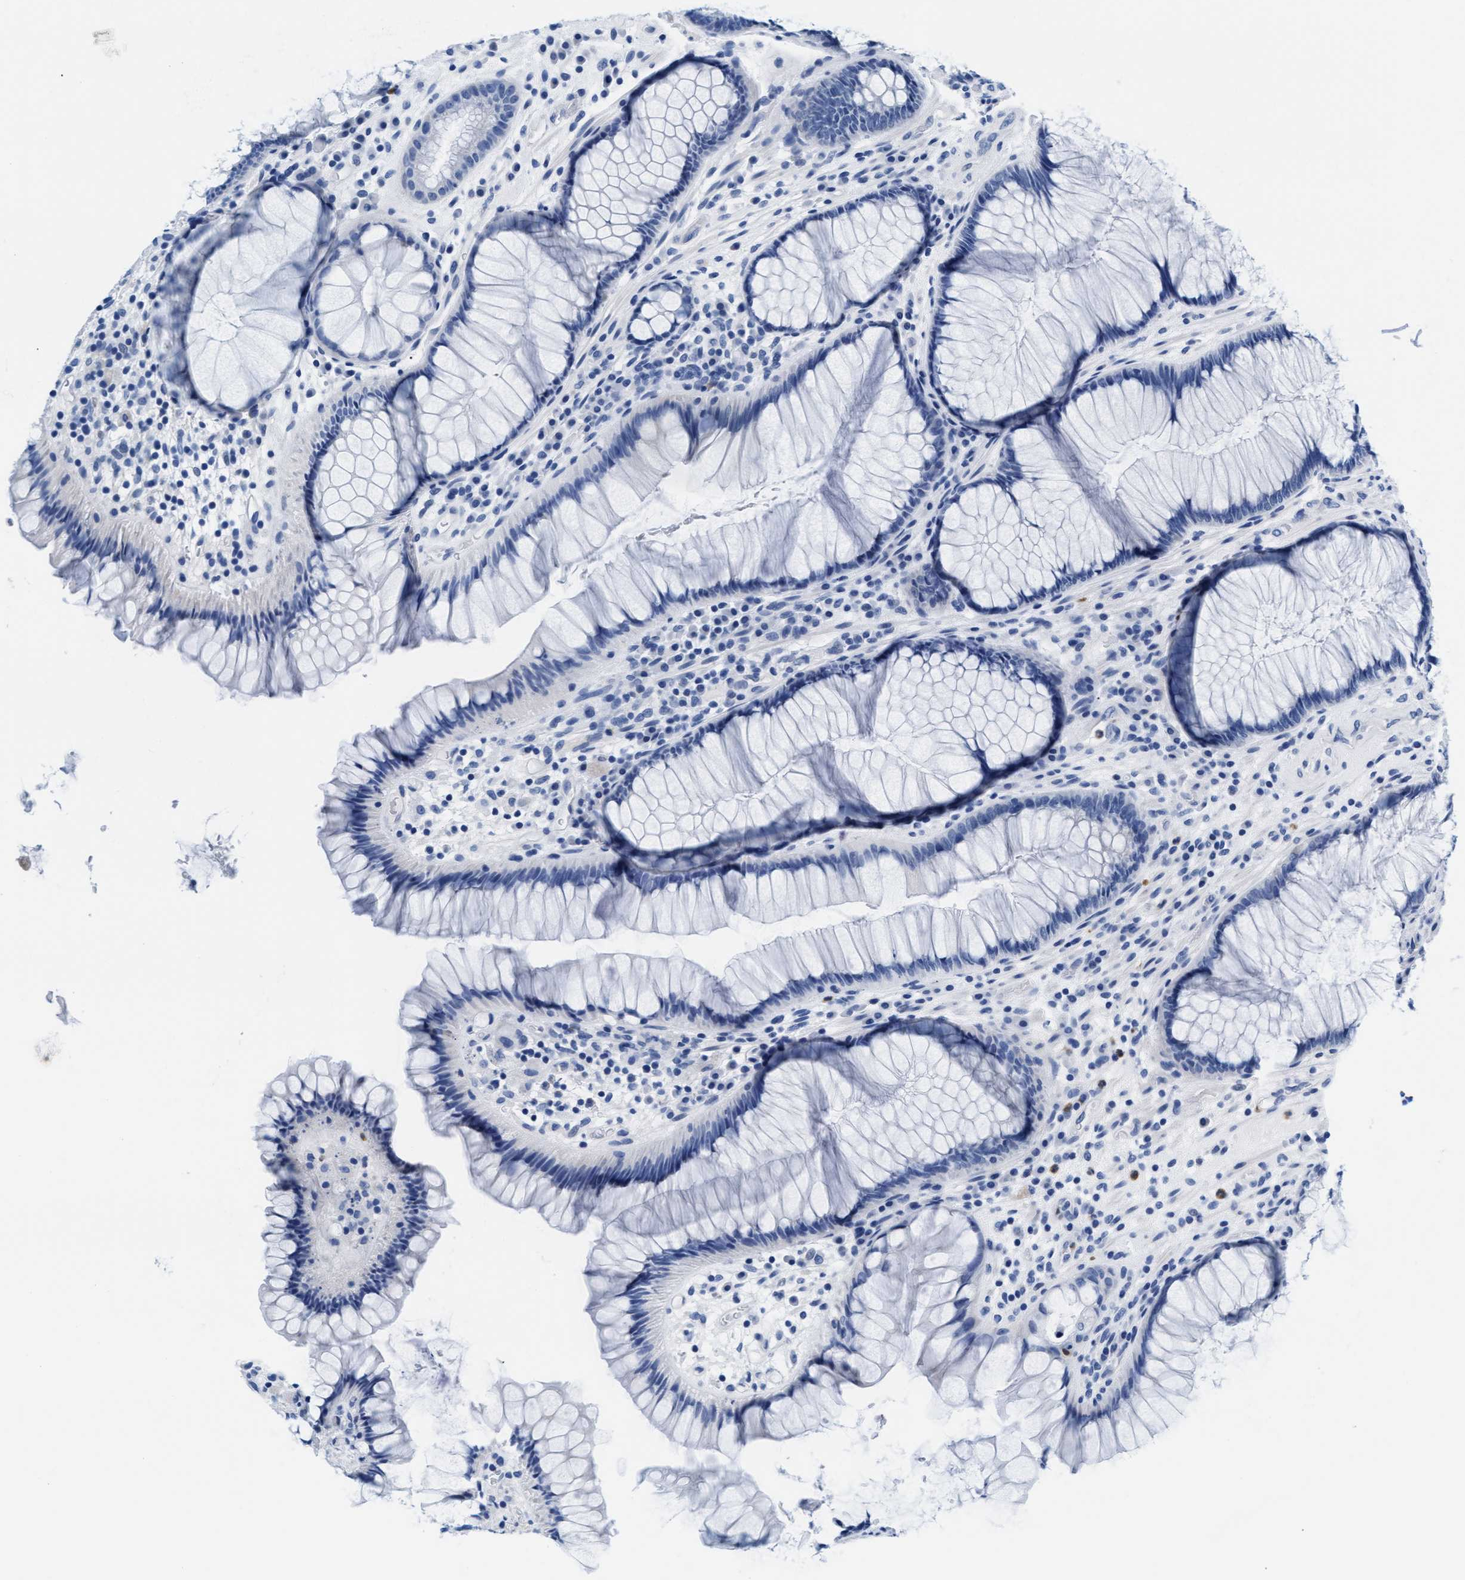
{"staining": {"intensity": "negative", "quantity": "none", "location": "none"}, "tissue": "rectum", "cell_type": "Glandular cells", "image_type": "normal", "snomed": [{"axis": "morphology", "description": "Normal tissue, NOS"}, {"axis": "topography", "description": "Rectum"}], "caption": "This is a micrograph of IHC staining of unremarkable rectum, which shows no staining in glandular cells.", "gene": "MMP8", "patient": {"sex": "male", "age": 51}}